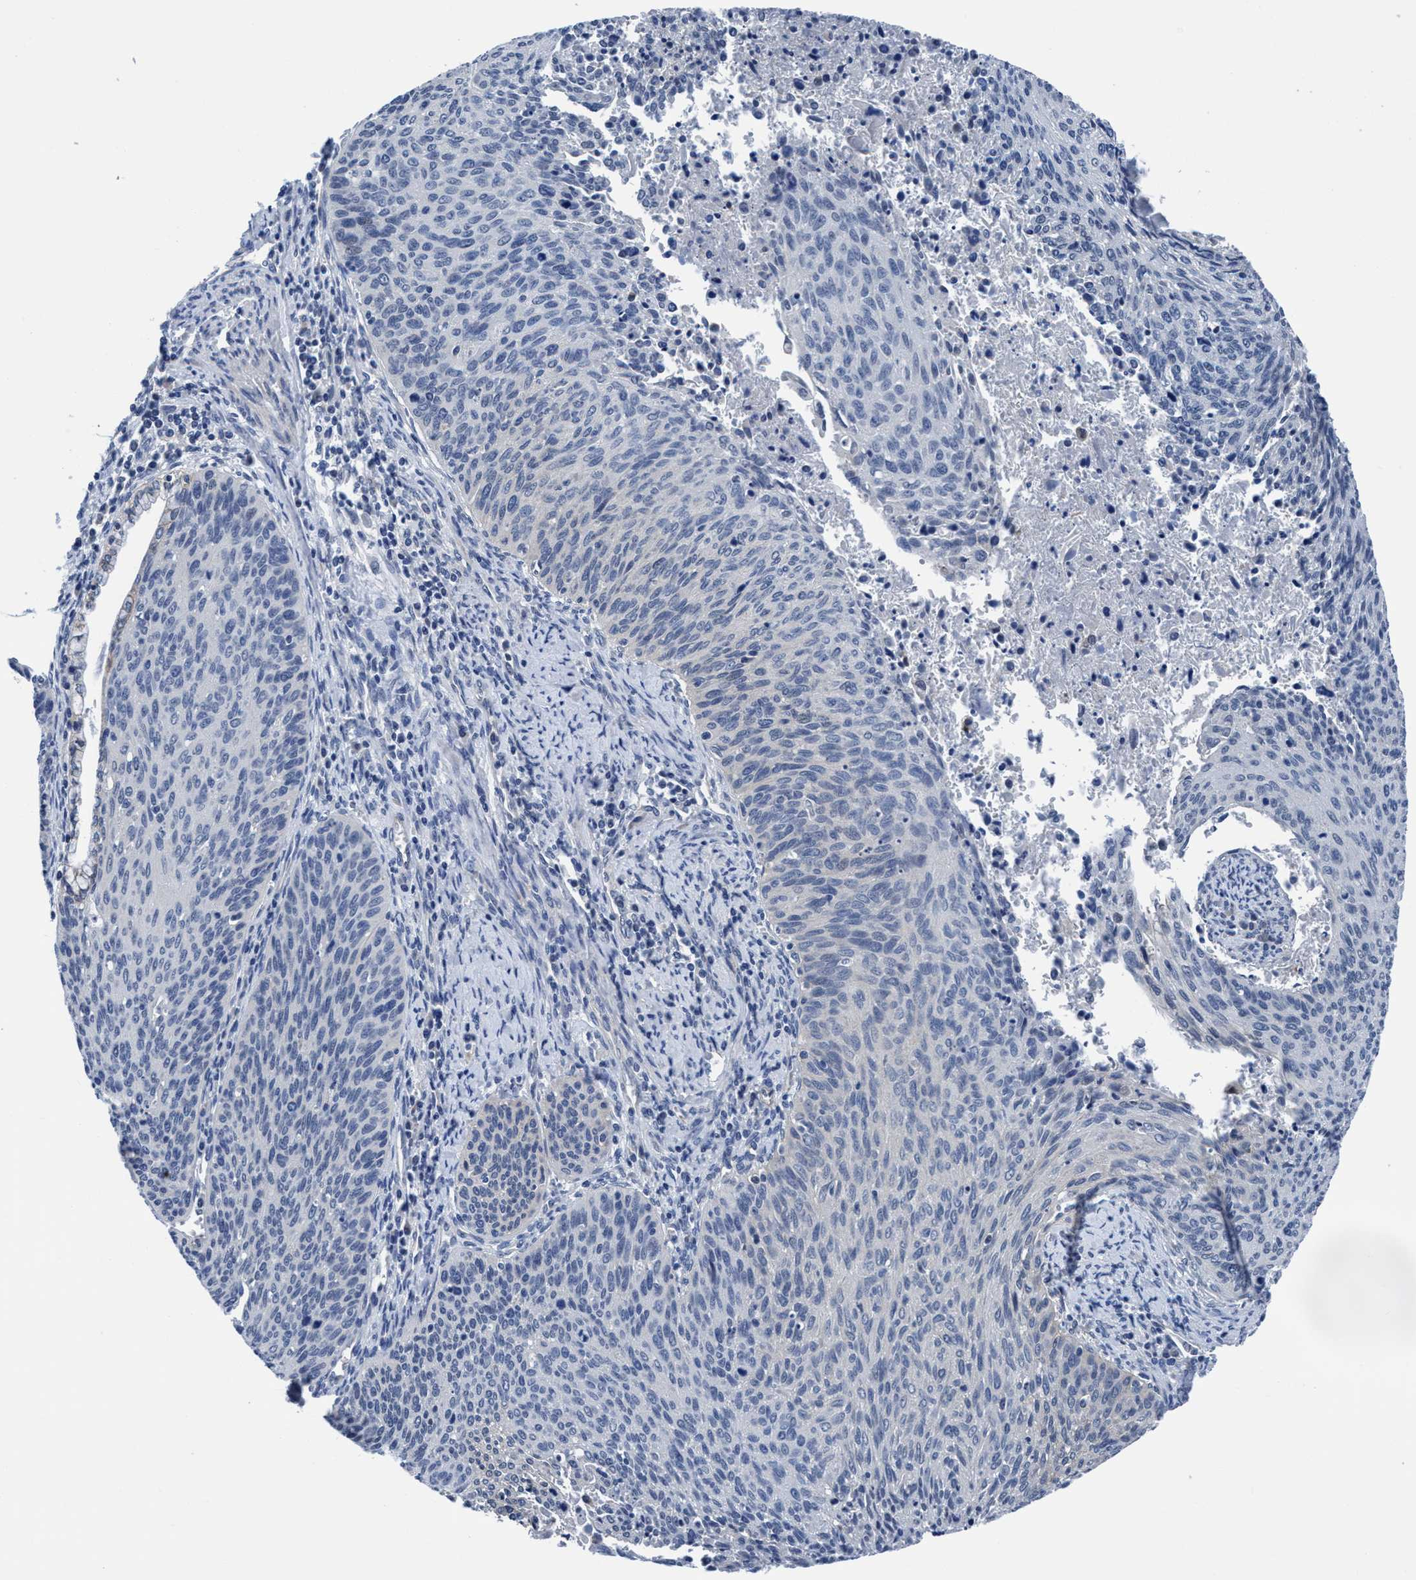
{"staining": {"intensity": "negative", "quantity": "none", "location": "none"}, "tissue": "cervical cancer", "cell_type": "Tumor cells", "image_type": "cancer", "snomed": [{"axis": "morphology", "description": "Squamous cell carcinoma, NOS"}, {"axis": "topography", "description": "Cervix"}], "caption": "IHC photomicrograph of cervical cancer stained for a protein (brown), which displays no positivity in tumor cells.", "gene": "TMEM94", "patient": {"sex": "female", "age": 55}}